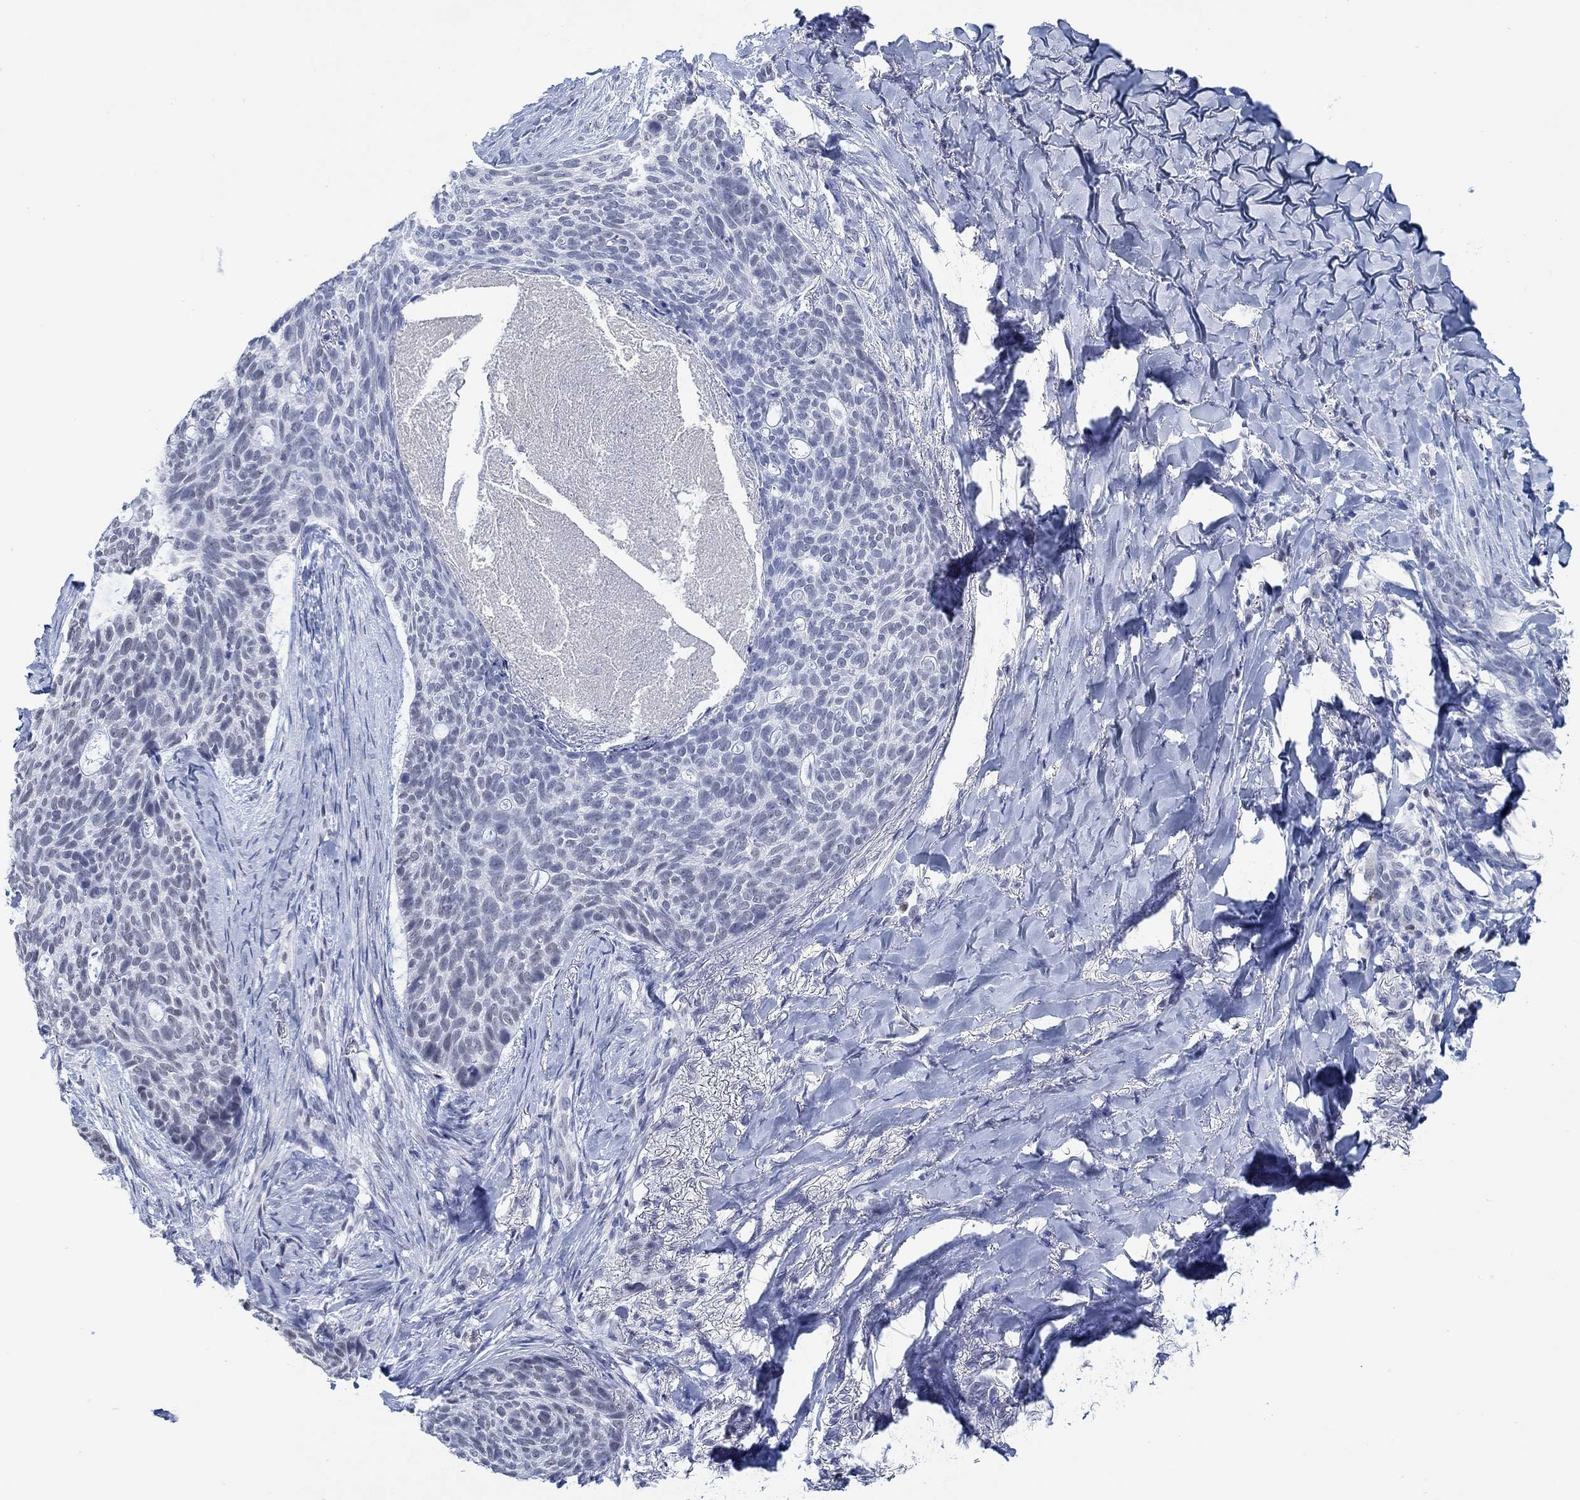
{"staining": {"intensity": "weak", "quantity": "<25%", "location": "nuclear"}, "tissue": "skin cancer", "cell_type": "Tumor cells", "image_type": "cancer", "snomed": [{"axis": "morphology", "description": "Basal cell carcinoma"}, {"axis": "topography", "description": "Skin"}], "caption": "The histopathology image displays no staining of tumor cells in skin cancer.", "gene": "PPP1R17", "patient": {"sex": "female", "age": 69}}